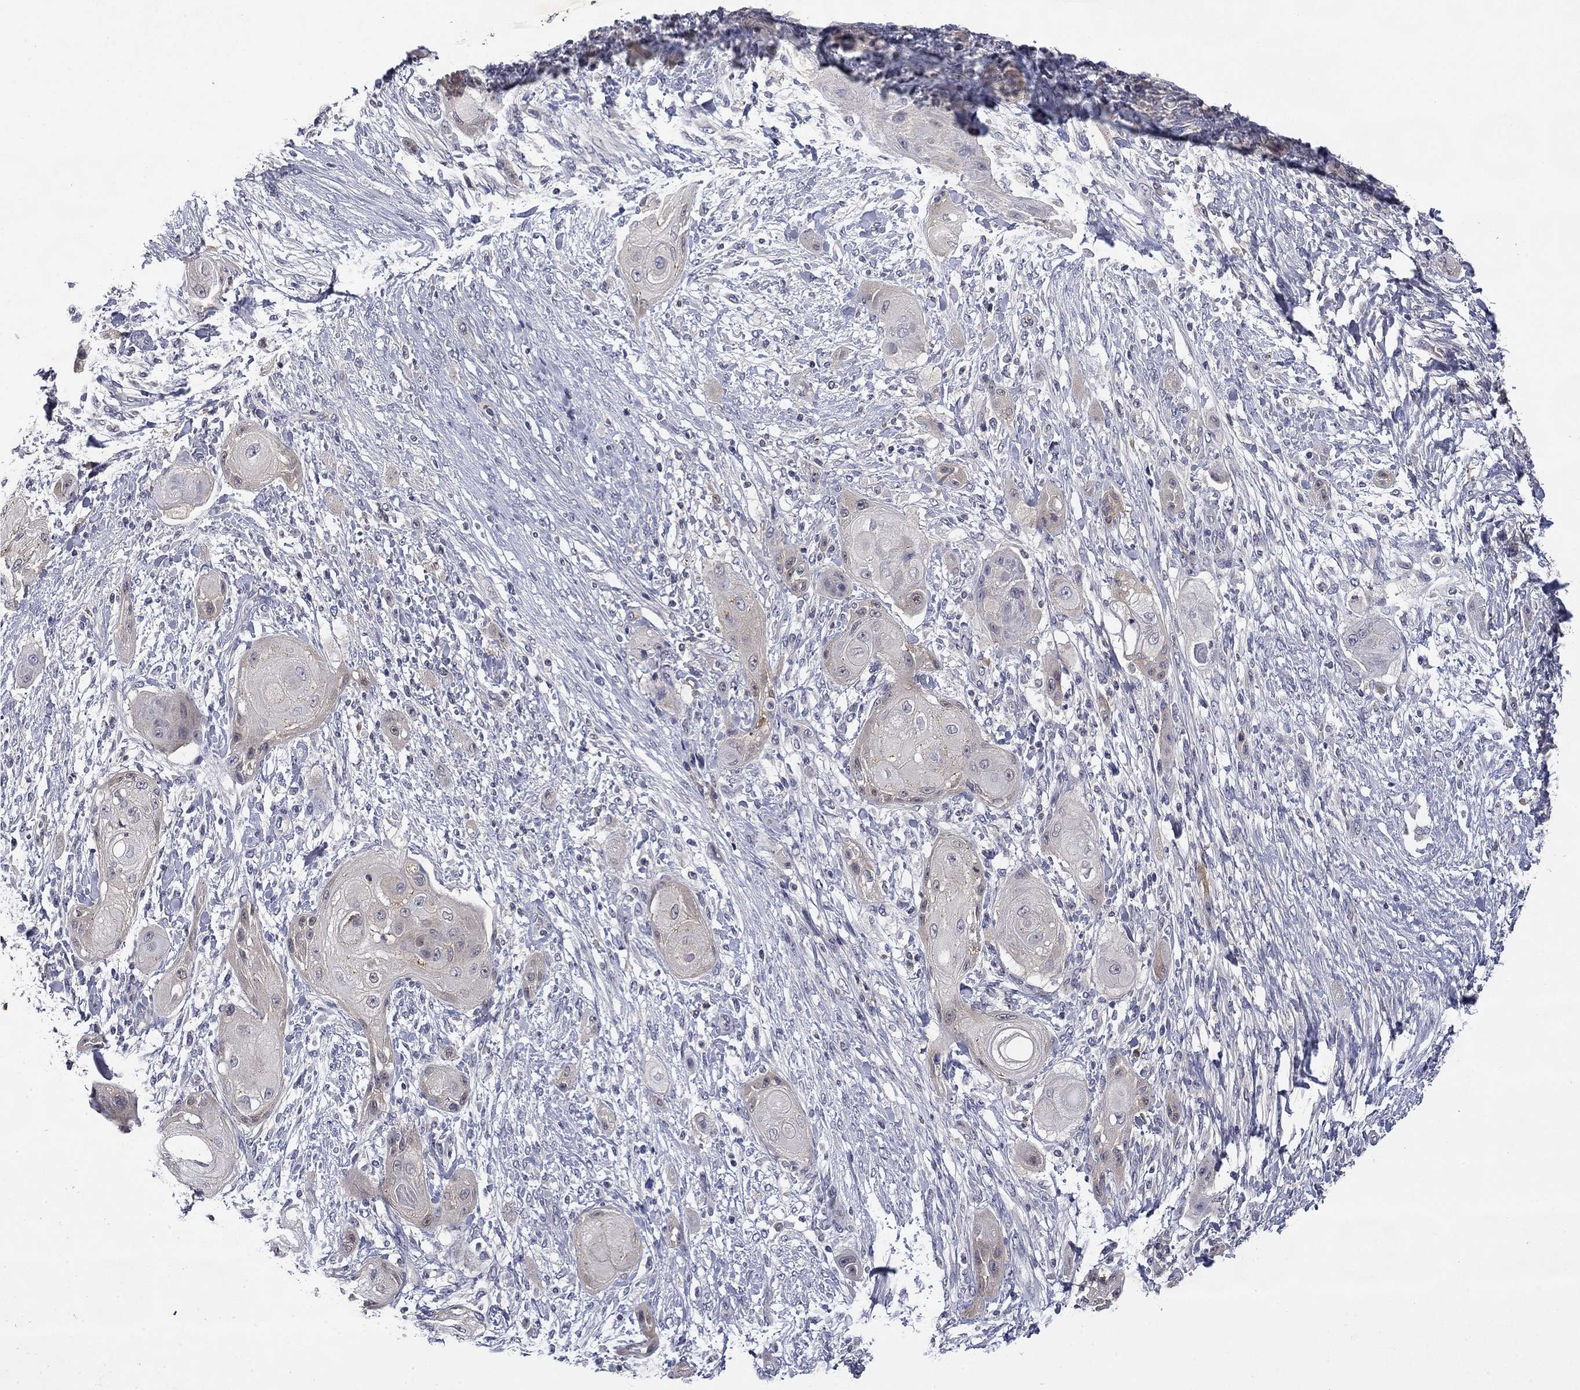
{"staining": {"intensity": "negative", "quantity": "none", "location": "none"}, "tissue": "skin cancer", "cell_type": "Tumor cells", "image_type": "cancer", "snomed": [{"axis": "morphology", "description": "Squamous cell carcinoma, NOS"}, {"axis": "topography", "description": "Skin"}], "caption": "Skin squamous cell carcinoma stained for a protein using IHC shows no expression tumor cells.", "gene": "DDTL", "patient": {"sex": "male", "age": 62}}